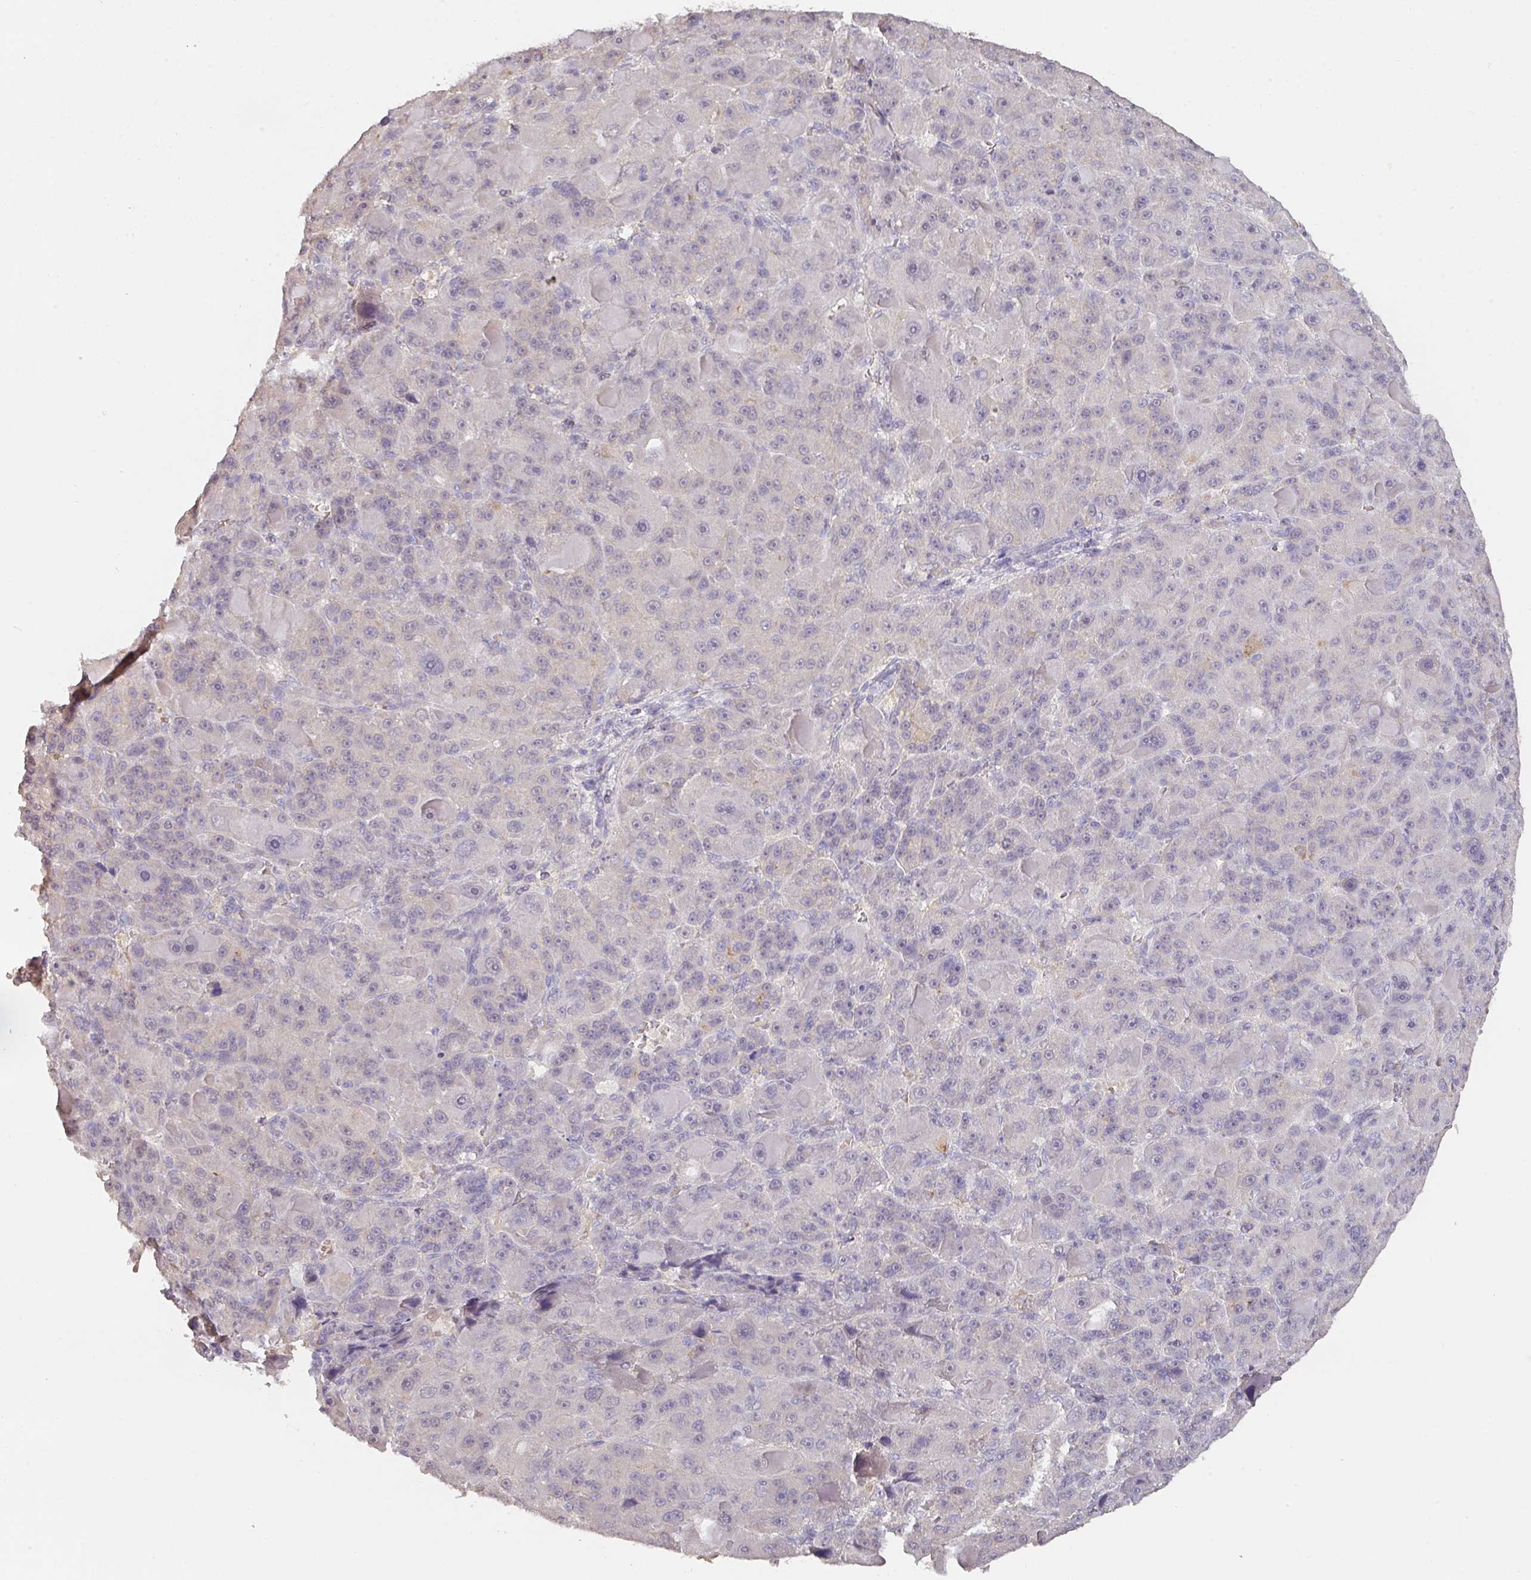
{"staining": {"intensity": "negative", "quantity": "none", "location": "none"}, "tissue": "liver cancer", "cell_type": "Tumor cells", "image_type": "cancer", "snomed": [{"axis": "morphology", "description": "Carcinoma, Hepatocellular, NOS"}, {"axis": "topography", "description": "Liver"}], "caption": "Tumor cells are negative for protein expression in human liver cancer (hepatocellular carcinoma). (Immunohistochemistry (ihc), brightfield microscopy, high magnification).", "gene": "FOXN4", "patient": {"sex": "male", "age": 76}}